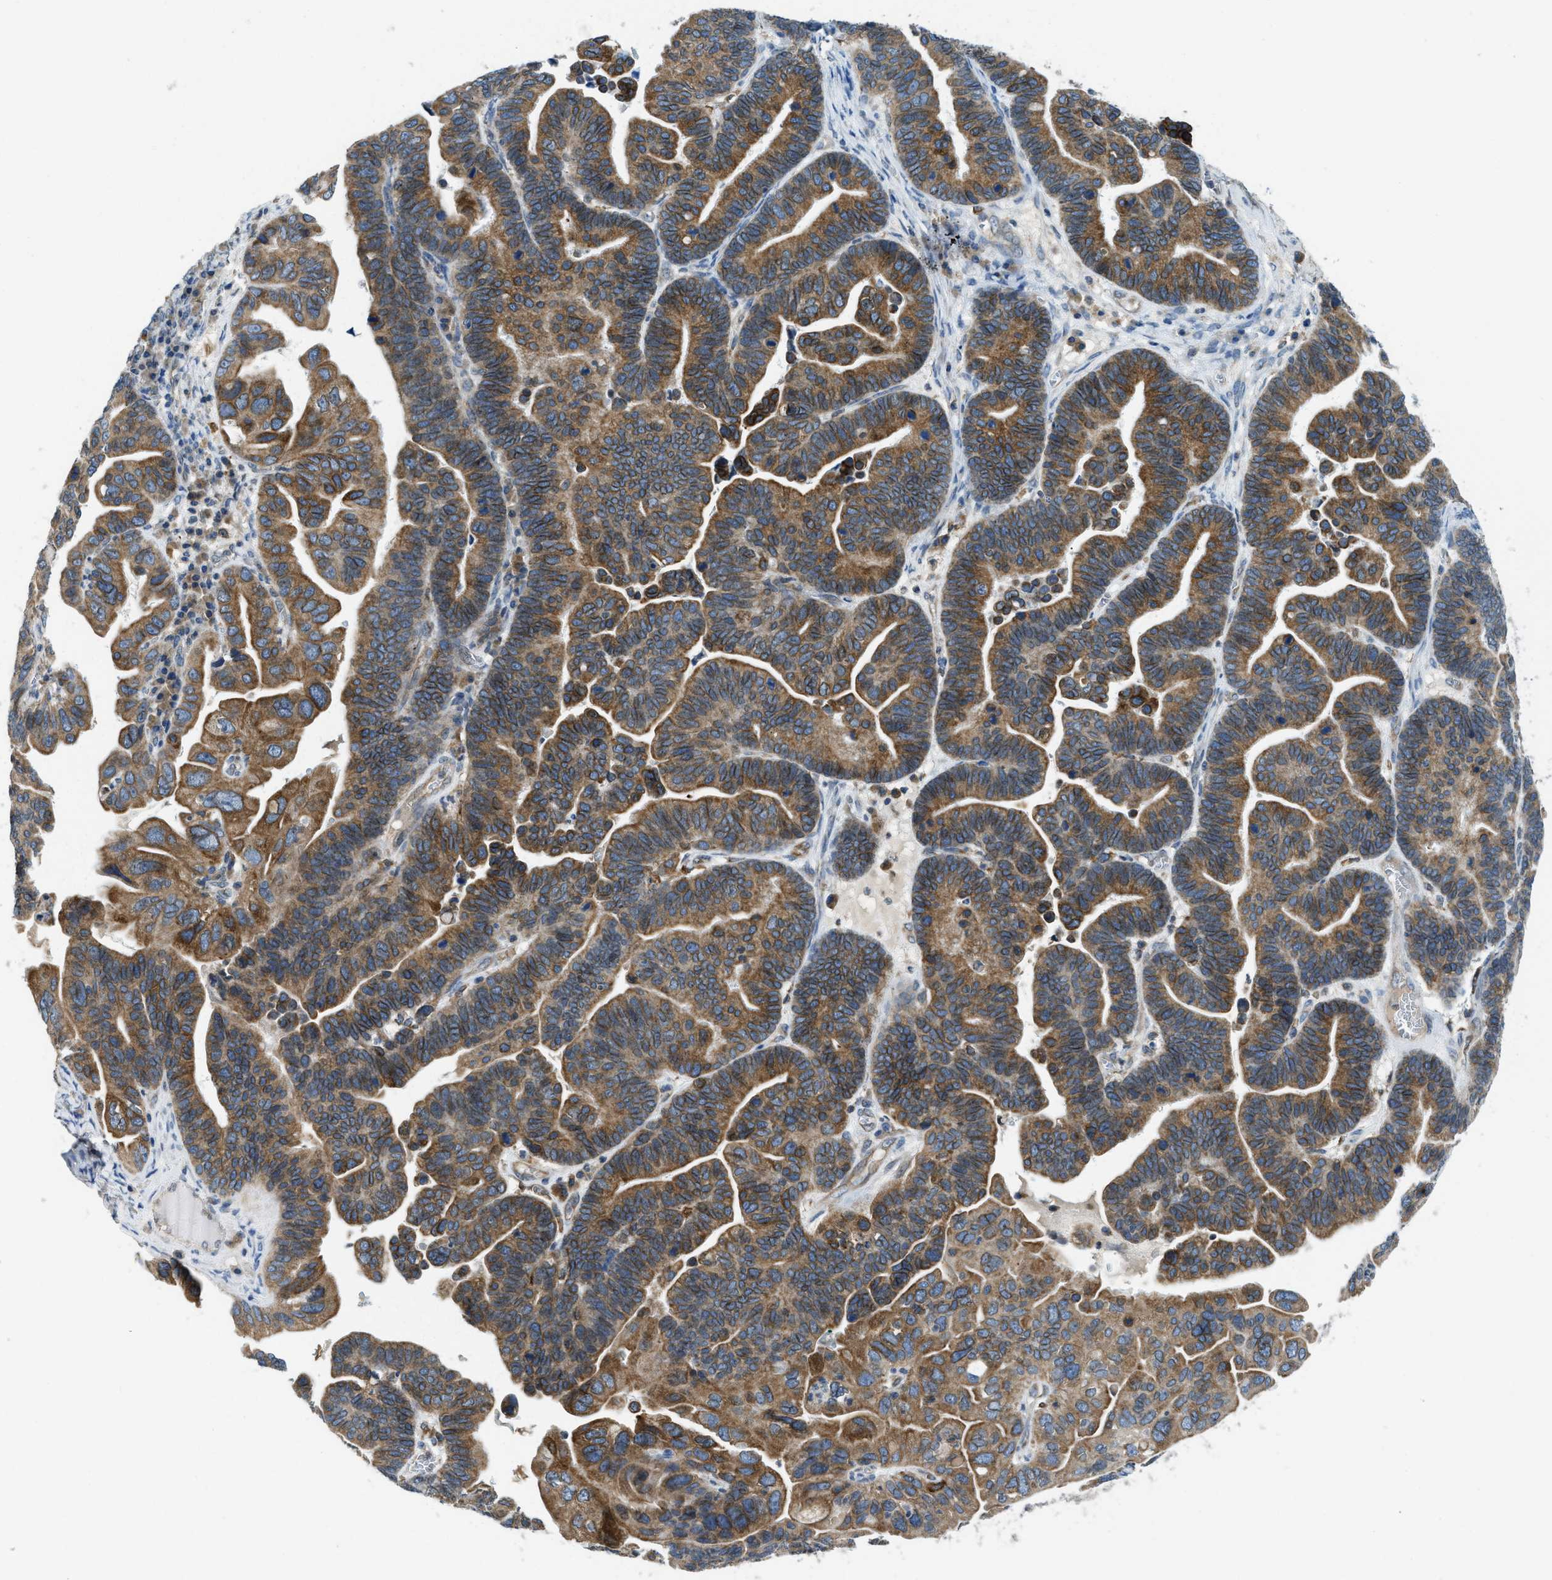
{"staining": {"intensity": "moderate", "quantity": ">75%", "location": "cytoplasmic/membranous"}, "tissue": "ovarian cancer", "cell_type": "Tumor cells", "image_type": "cancer", "snomed": [{"axis": "morphology", "description": "Cystadenocarcinoma, serous, NOS"}, {"axis": "topography", "description": "Ovary"}], "caption": "Immunohistochemical staining of ovarian serous cystadenocarcinoma exhibits medium levels of moderate cytoplasmic/membranous expression in about >75% of tumor cells.", "gene": "BCAP31", "patient": {"sex": "female", "age": 56}}